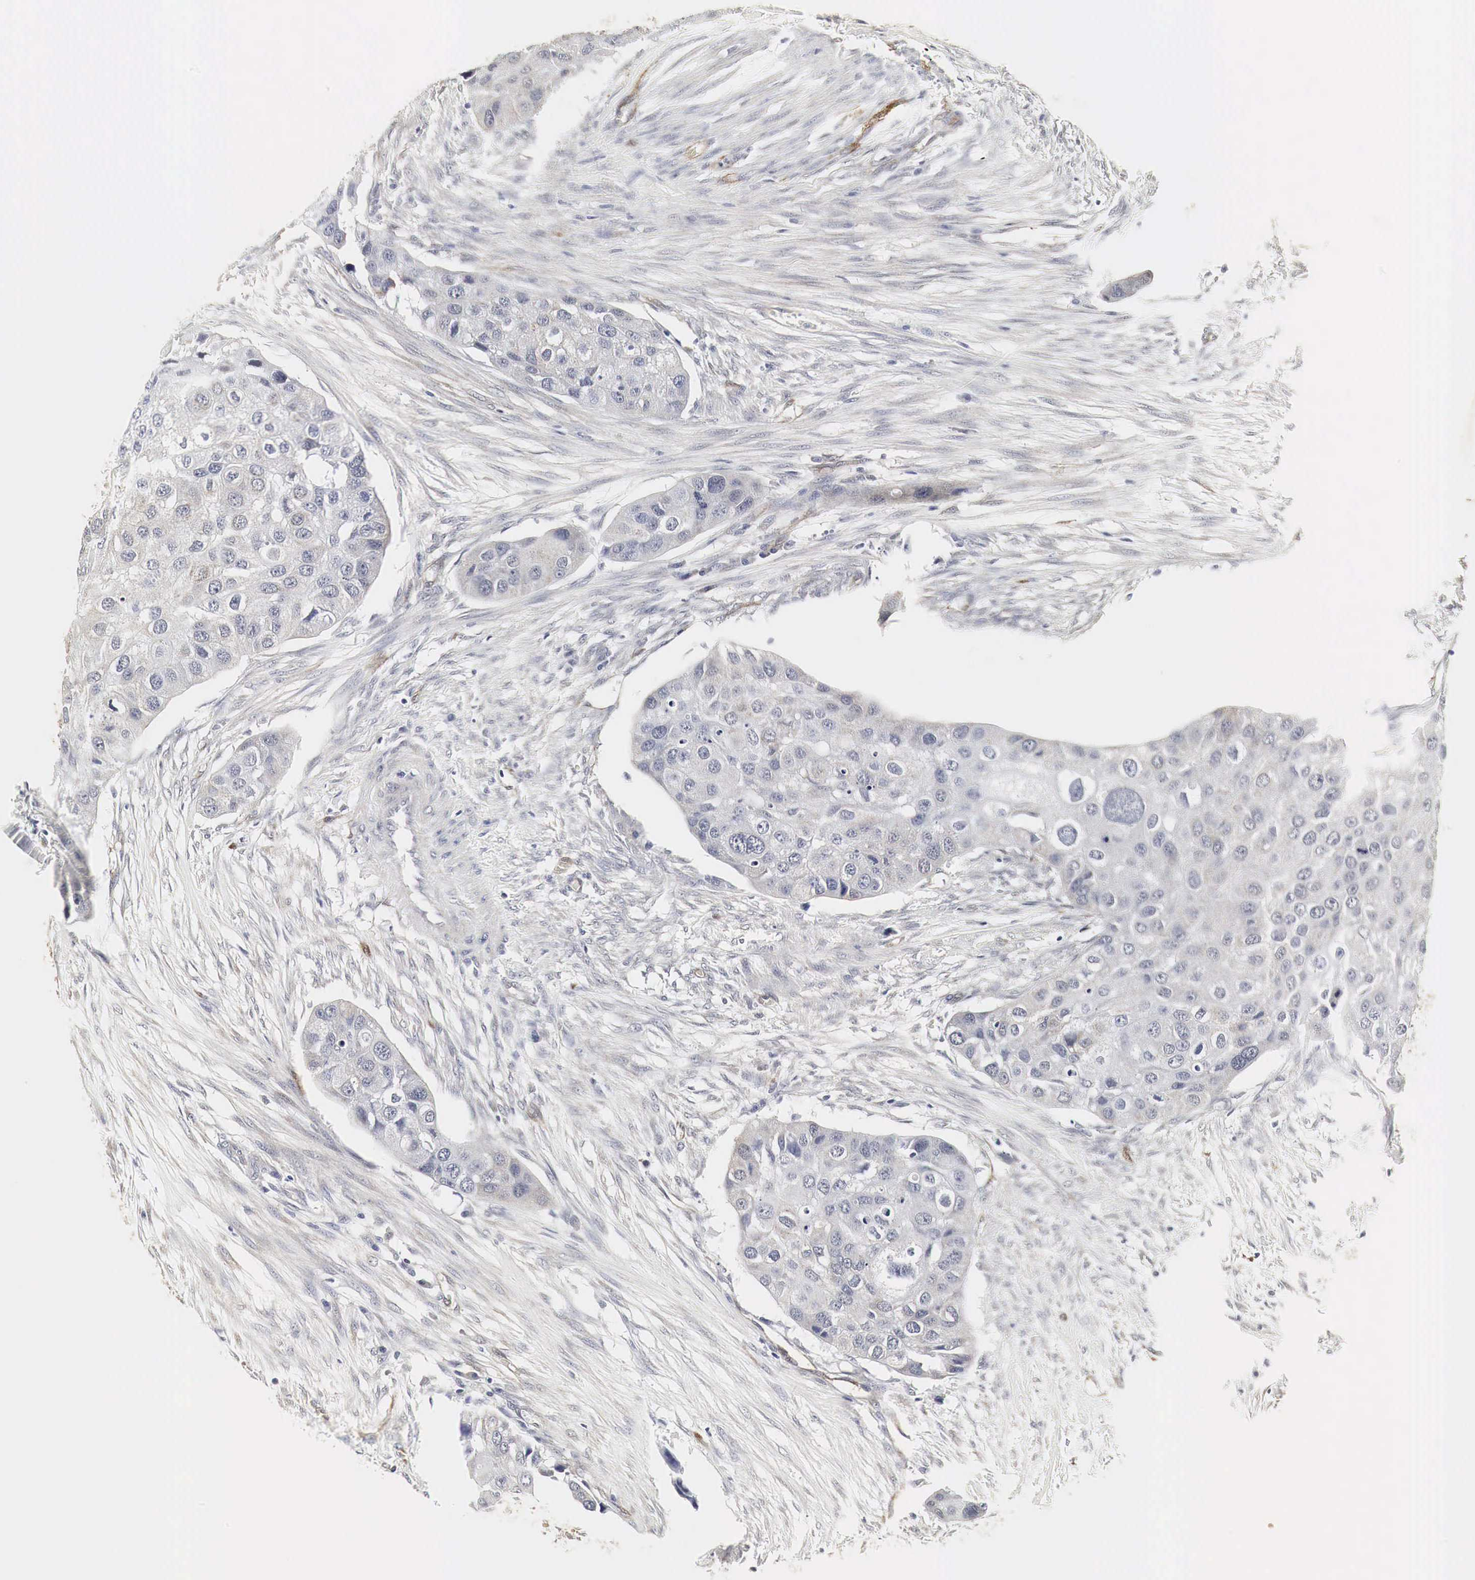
{"staining": {"intensity": "negative", "quantity": "none", "location": "none"}, "tissue": "urothelial cancer", "cell_type": "Tumor cells", "image_type": "cancer", "snomed": [{"axis": "morphology", "description": "Urothelial carcinoma, High grade"}, {"axis": "topography", "description": "Urinary bladder"}], "caption": "Protein analysis of urothelial cancer demonstrates no significant staining in tumor cells.", "gene": "SPIN1", "patient": {"sex": "male", "age": 55}}